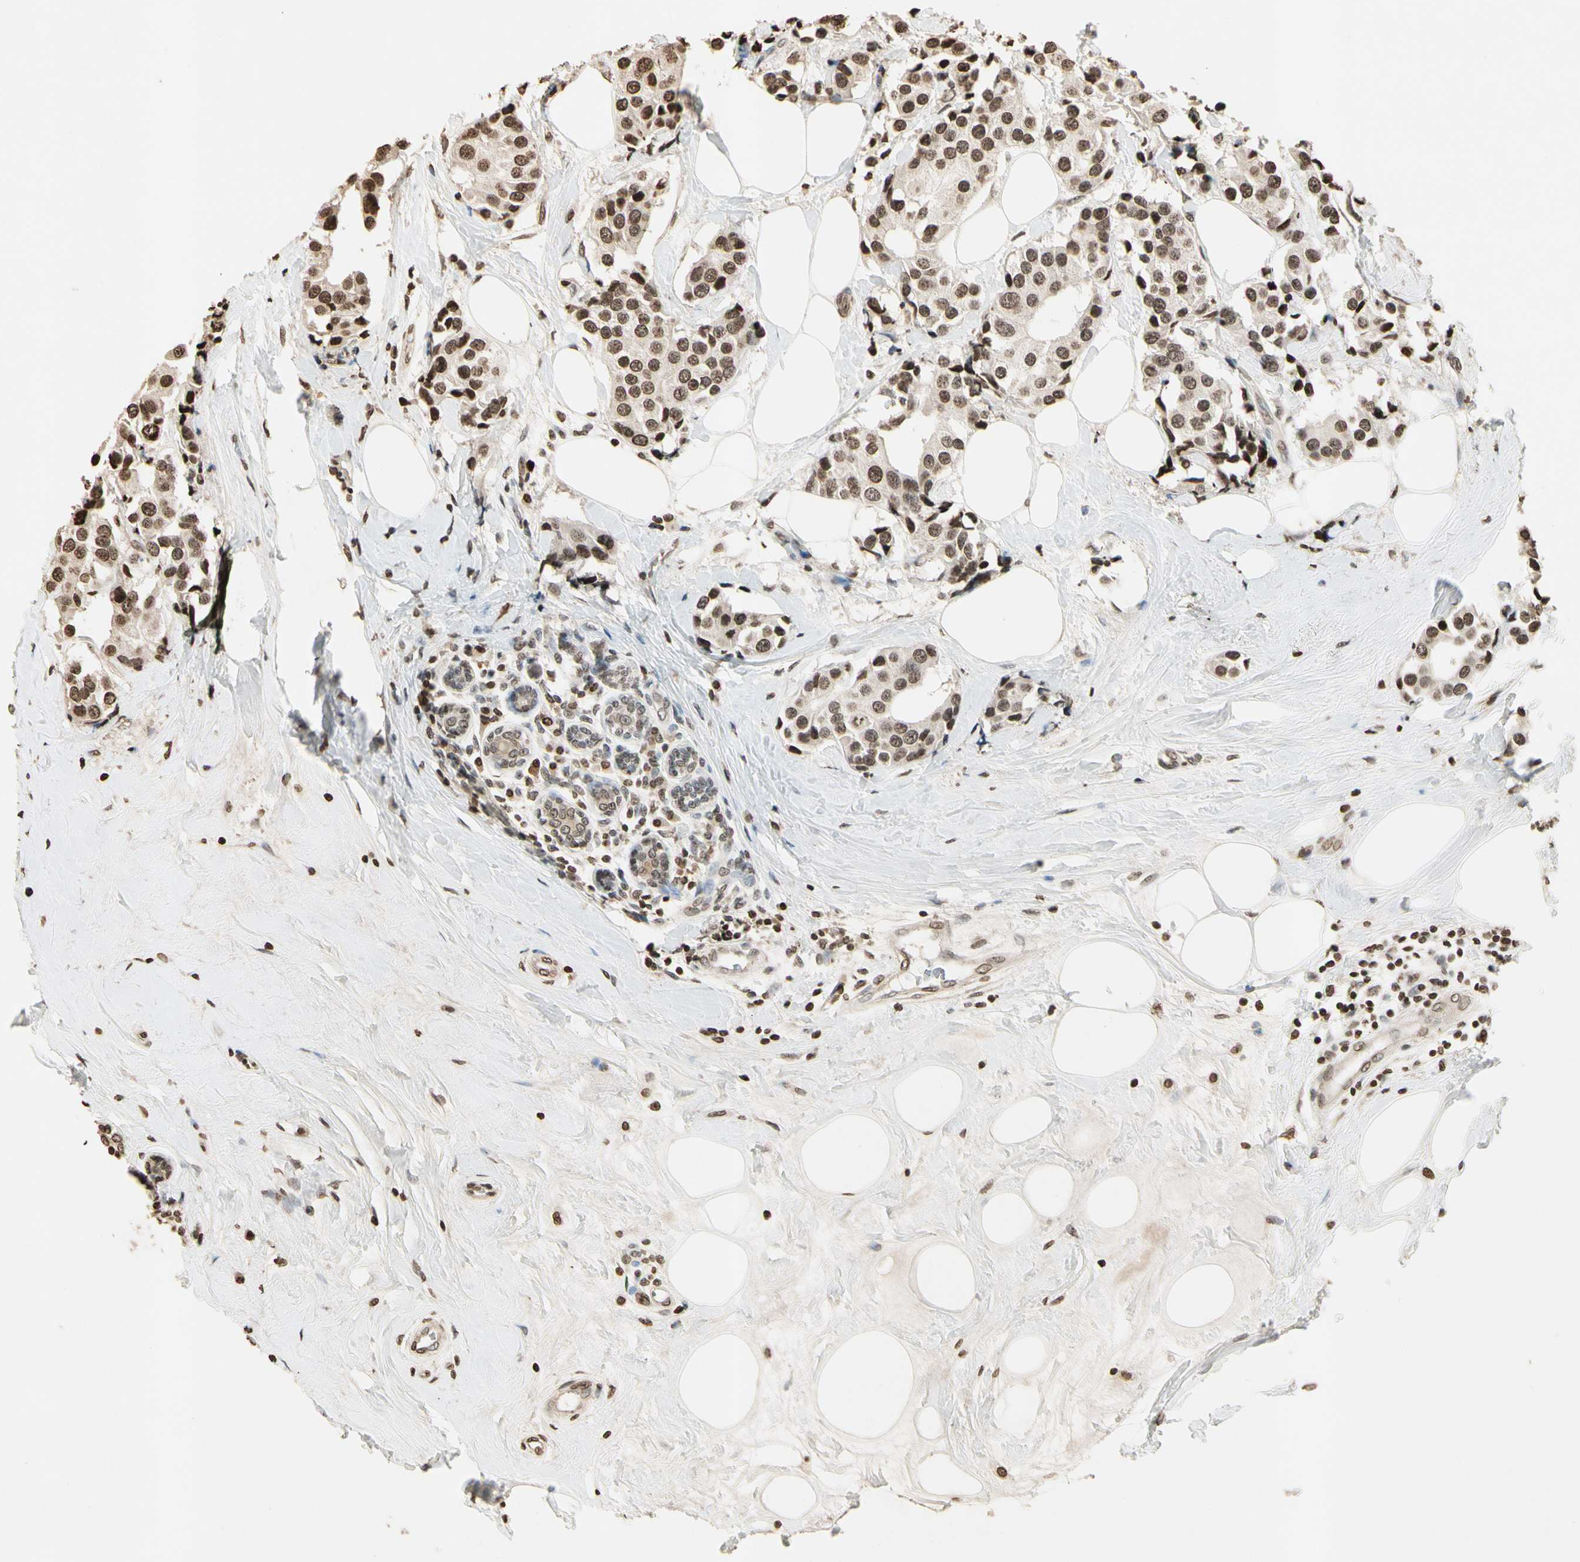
{"staining": {"intensity": "moderate", "quantity": "25%-75%", "location": "nuclear"}, "tissue": "breast cancer", "cell_type": "Tumor cells", "image_type": "cancer", "snomed": [{"axis": "morphology", "description": "Normal tissue, NOS"}, {"axis": "morphology", "description": "Duct carcinoma"}, {"axis": "topography", "description": "Breast"}], "caption": "Moderate nuclear positivity for a protein is present in approximately 25%-75% of tumor cells of infiltrating ductal carcinoma (breast) using IHC.", "gene": "TOP1", "patient": {"sex": "female", "age": 39}}